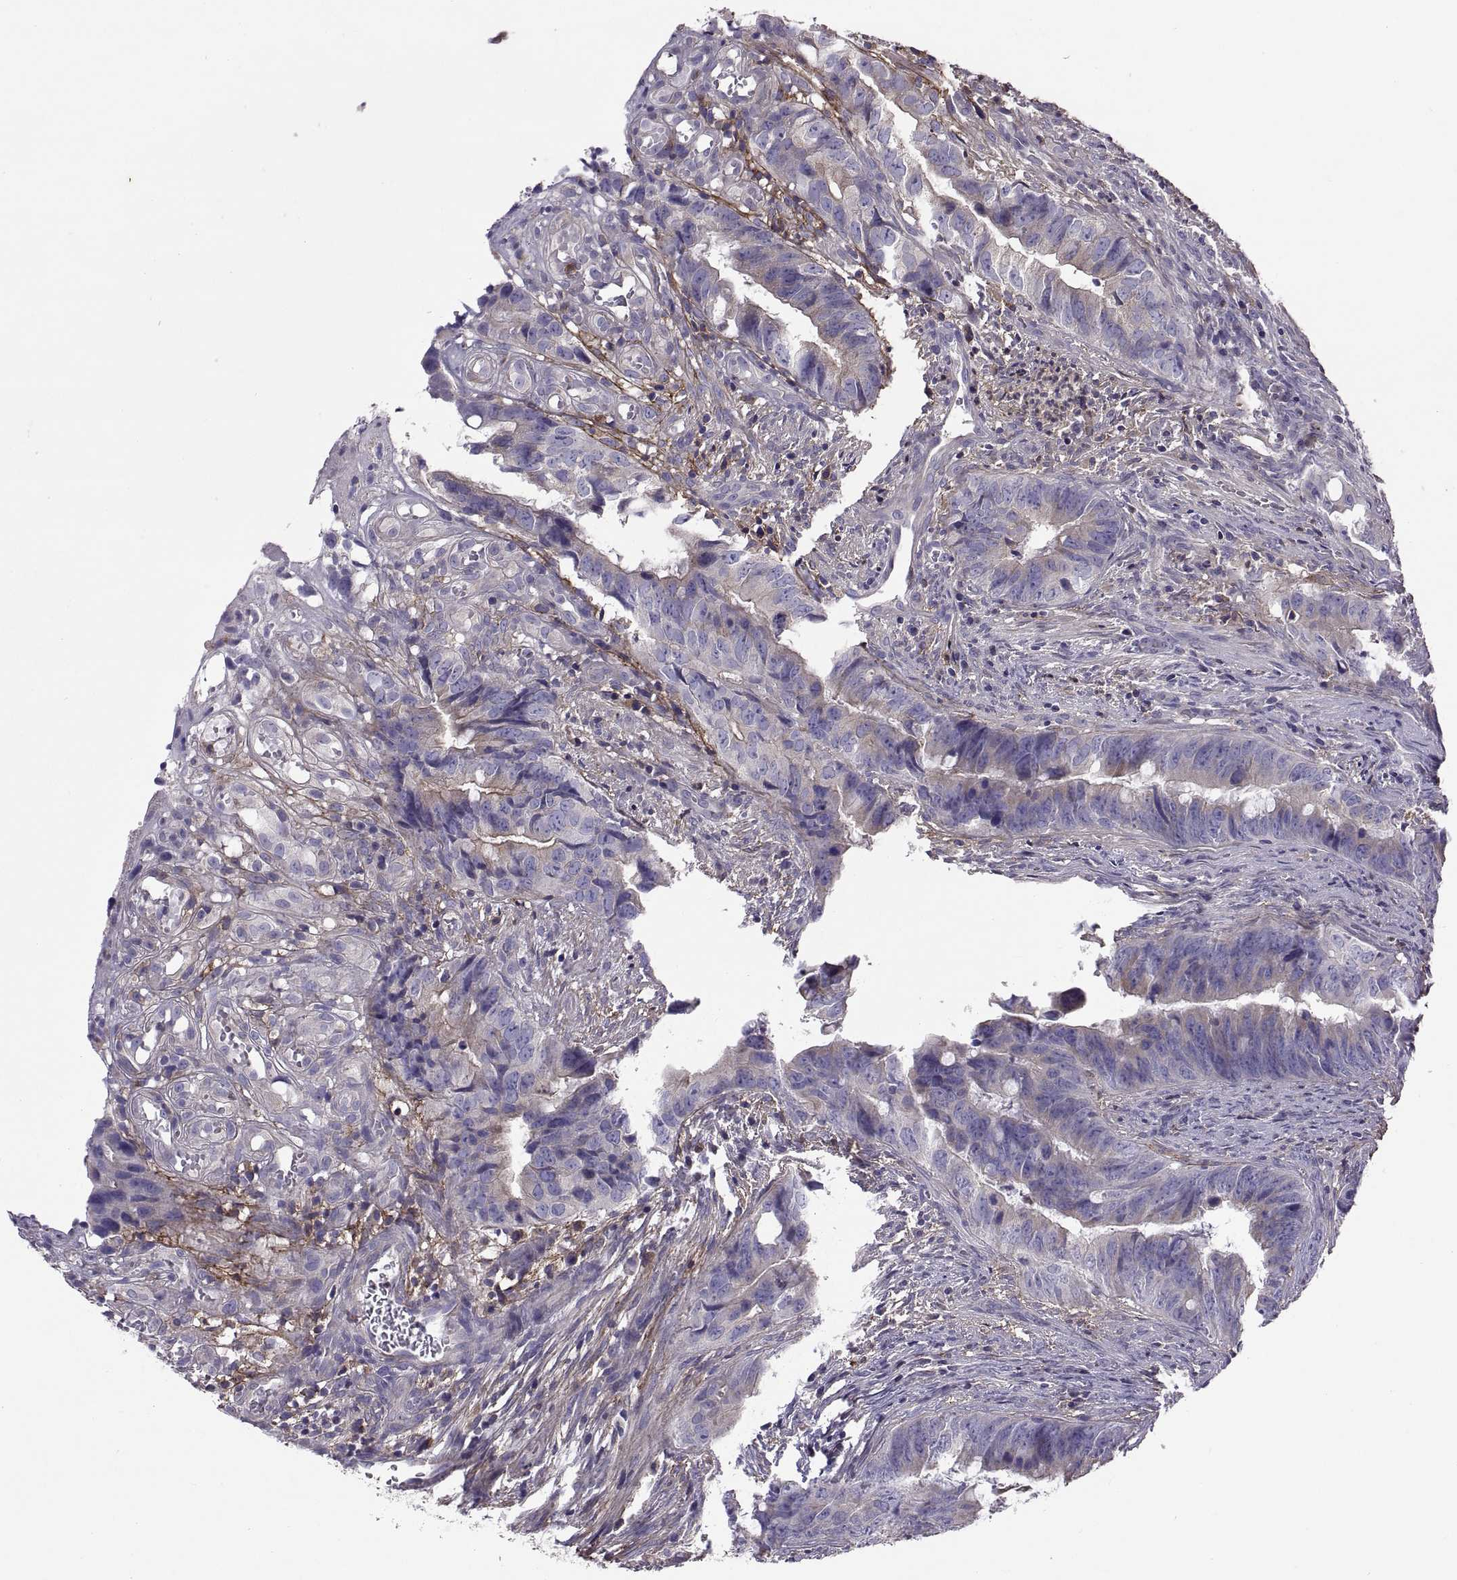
{"staining": {"intensity": "weak", "quantity": "<25%", "location": "cytoplasmic/membranous"}, "tissue": "colorectal cancer", "cell_type": "Tumor cells", "image_type": "cancer", "snomed": [{"axis": "morphology", "description": "Adenocarcinoma, NOS"}, {"axis": "topography", "description": "Colon"}], "caption": "High magnification brightfield microscopy of colorectal cancer stained with DAB (3,3'-diaminobenzidine) (brown) and counterstained with hematoxylin (blue): tumor cells show no significant staining.", "gene": "EMILIN2", "patient": {"sex": "female", "age": 82}}